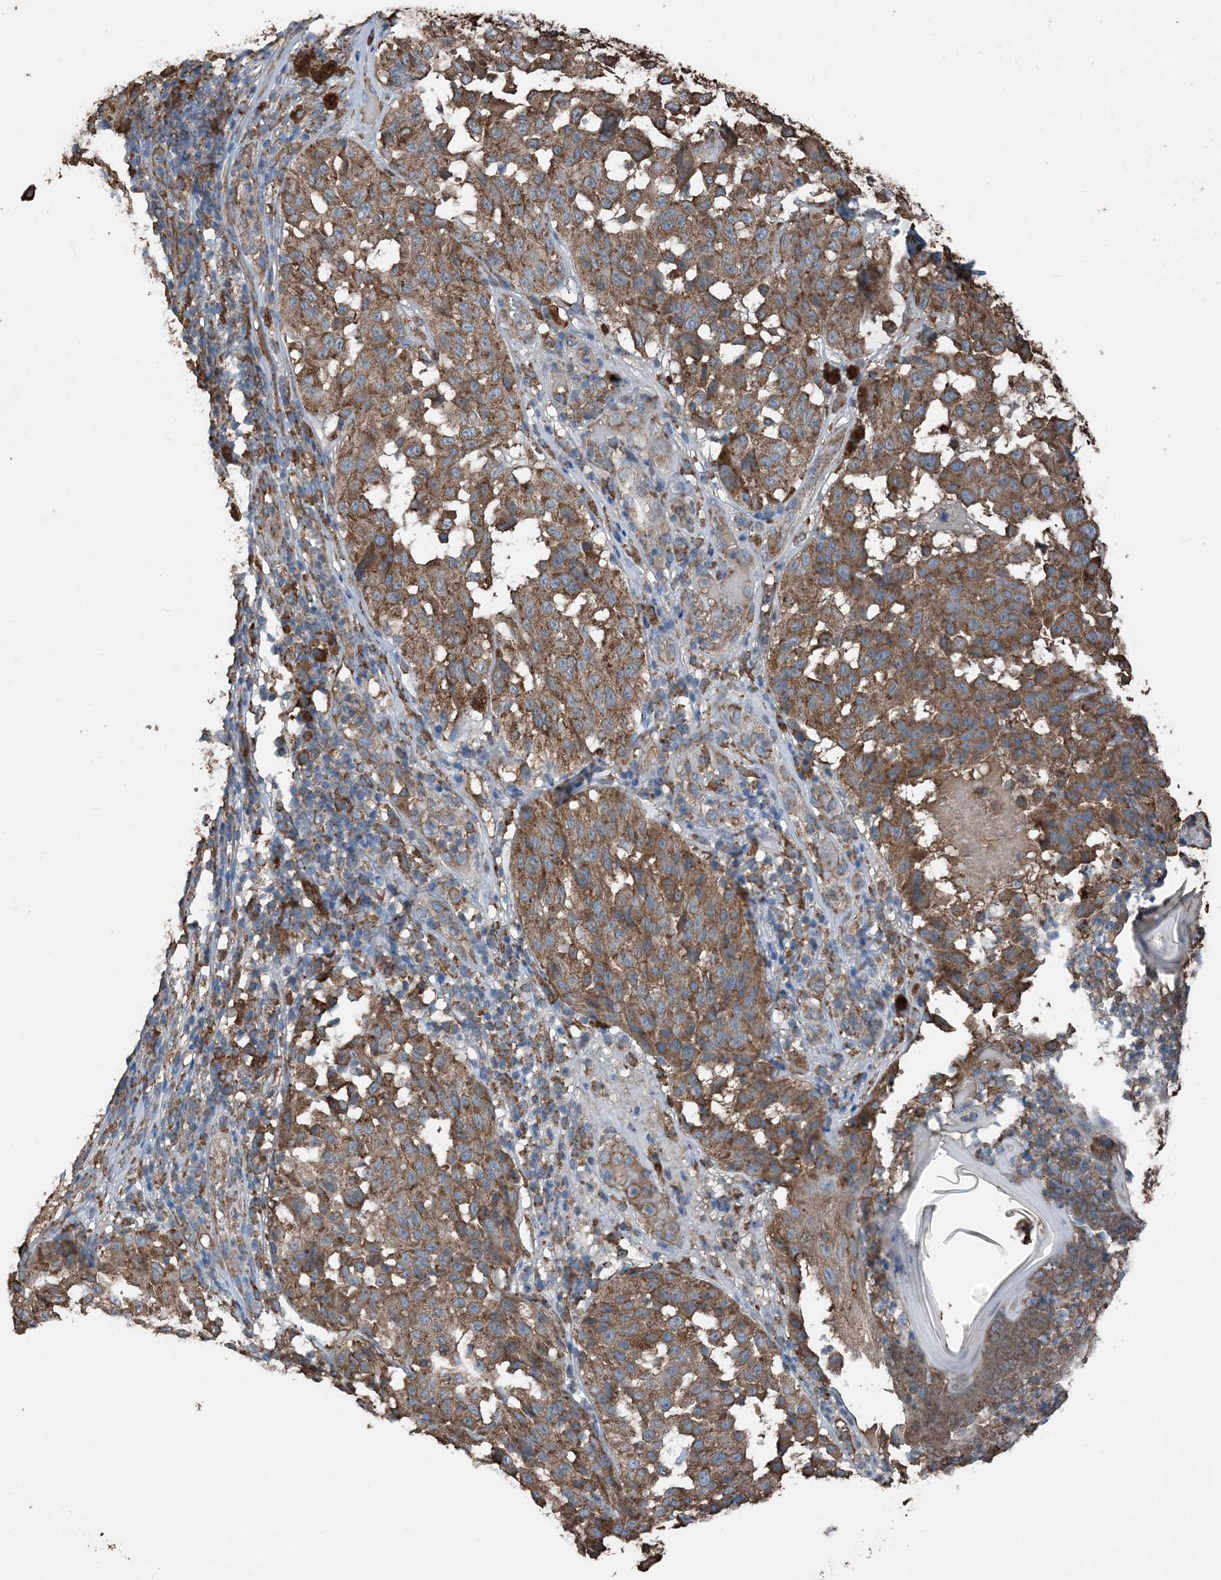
{"staining": {"intensity": "moderate", "quantity": ">75%", "location": "cytoplasmic/membranous"}, "tissue": "melanoma", "cell_type": "Tumor cells", "image_type": "cancer", "snomed": [{"axis": "morphology", "description": "Malignant melanoma, NOS"}, {"axis": "topography", "description": "Skin"}], "caption": "Protein expression analysis of melanoma demonstrates moderate cytoplasmic/membranous positivity in about >75% of tumor cells. The staining is performed using DAB (3,3'-diaminobenzidine) brown chromogen to label protein expression. The nuclei are counter-stained blue using hematoxylin.", "gene": "PDIA6", "patient": {"sex": "female", "age": 46}}